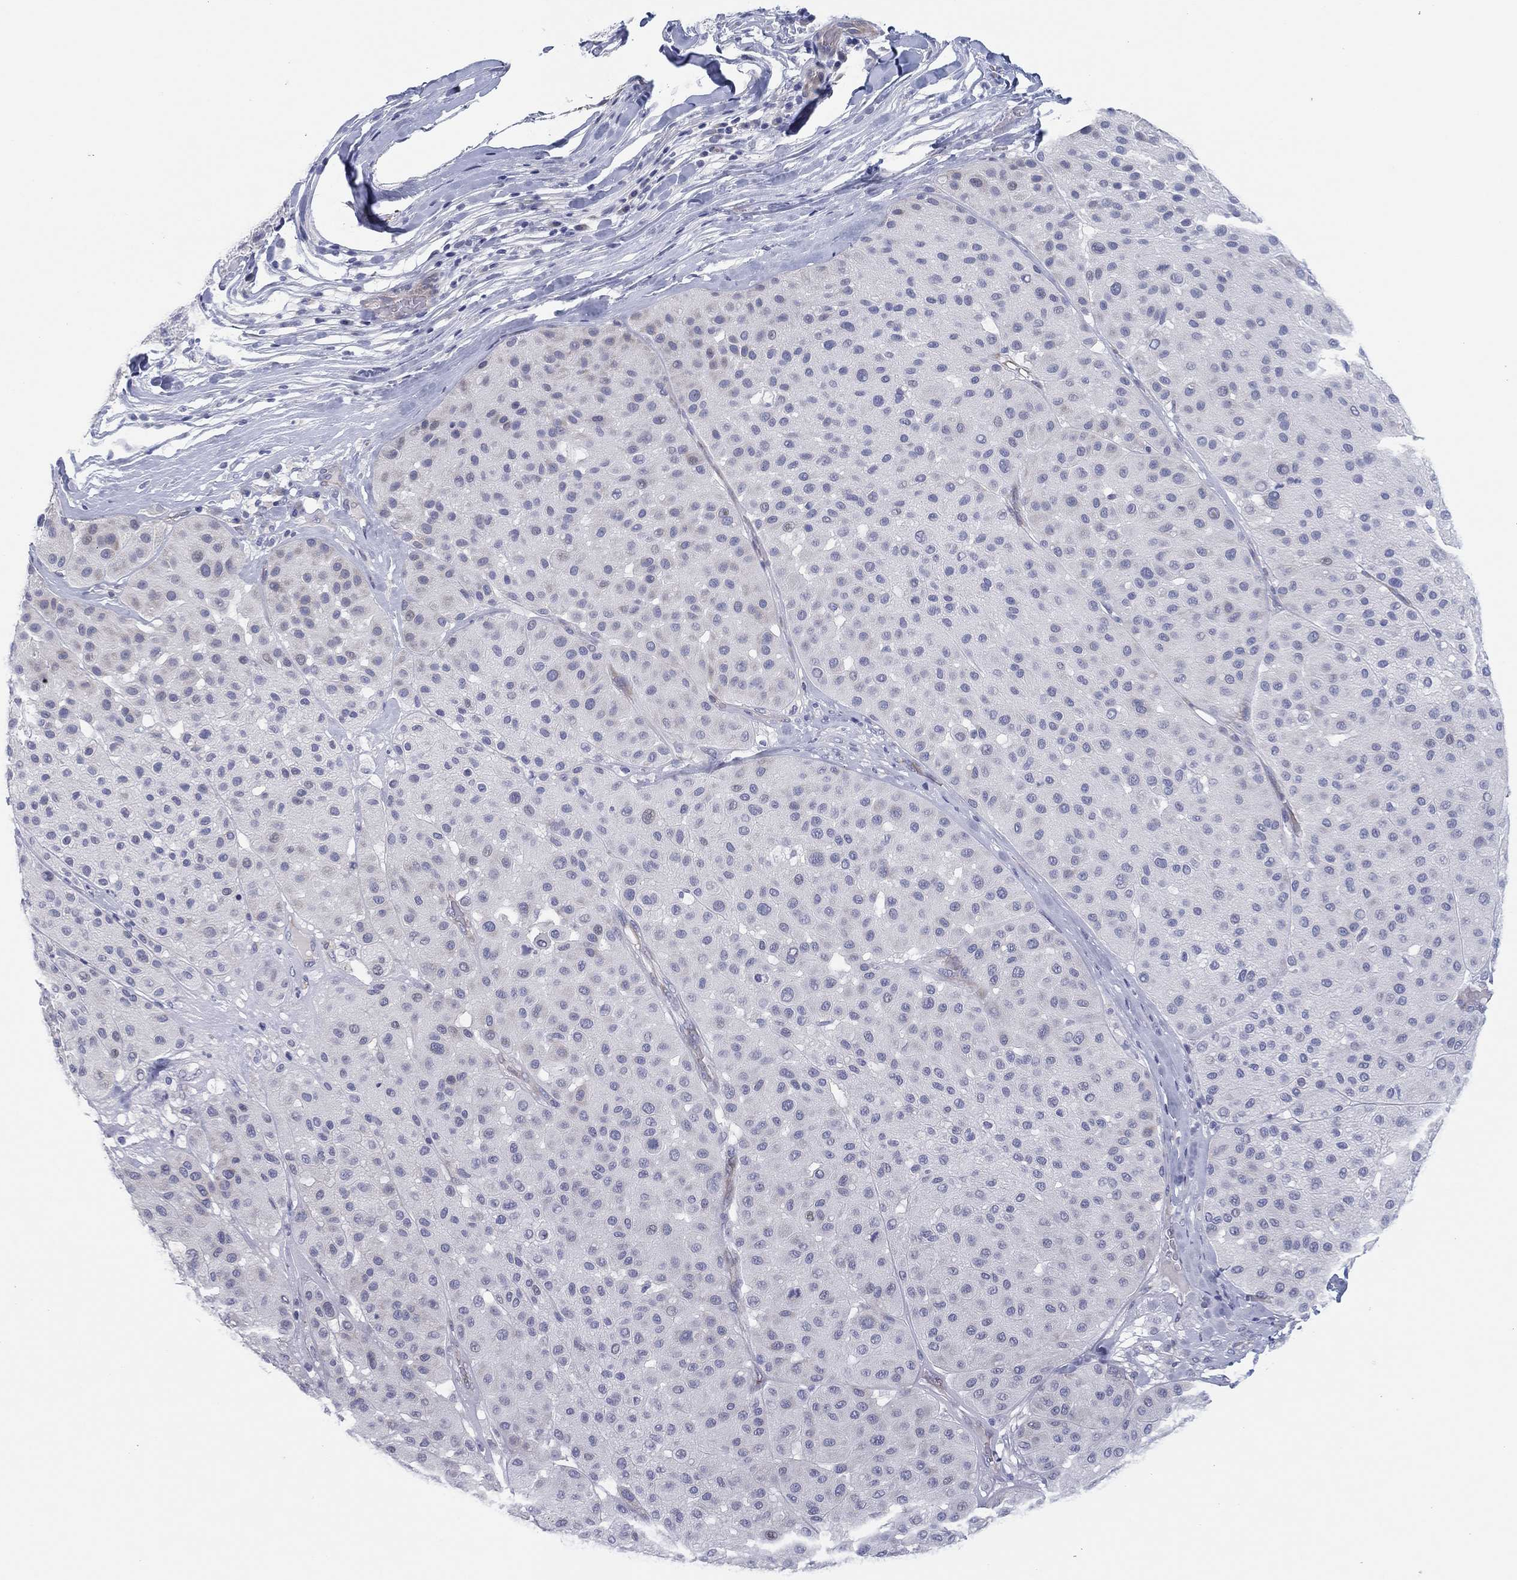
{"staining": {"intensity": "negative", "quantity": "none", "location": "none"}, "tissue": "melanoma", "cell_type": "Tumor cells", "image_type": "cancer", "snomed": [{"axis": "morphology", "description": "Malignant melanoma, Metastatic site"}, {"axis": "topography", "description": "Smooth muscle"}], "caption": "An image of human malignant melanoma (metastatic site) is negative for staining in tumor cells.", "gene": "HEATR4", "patient": {"sex": "male", "age": 41}}